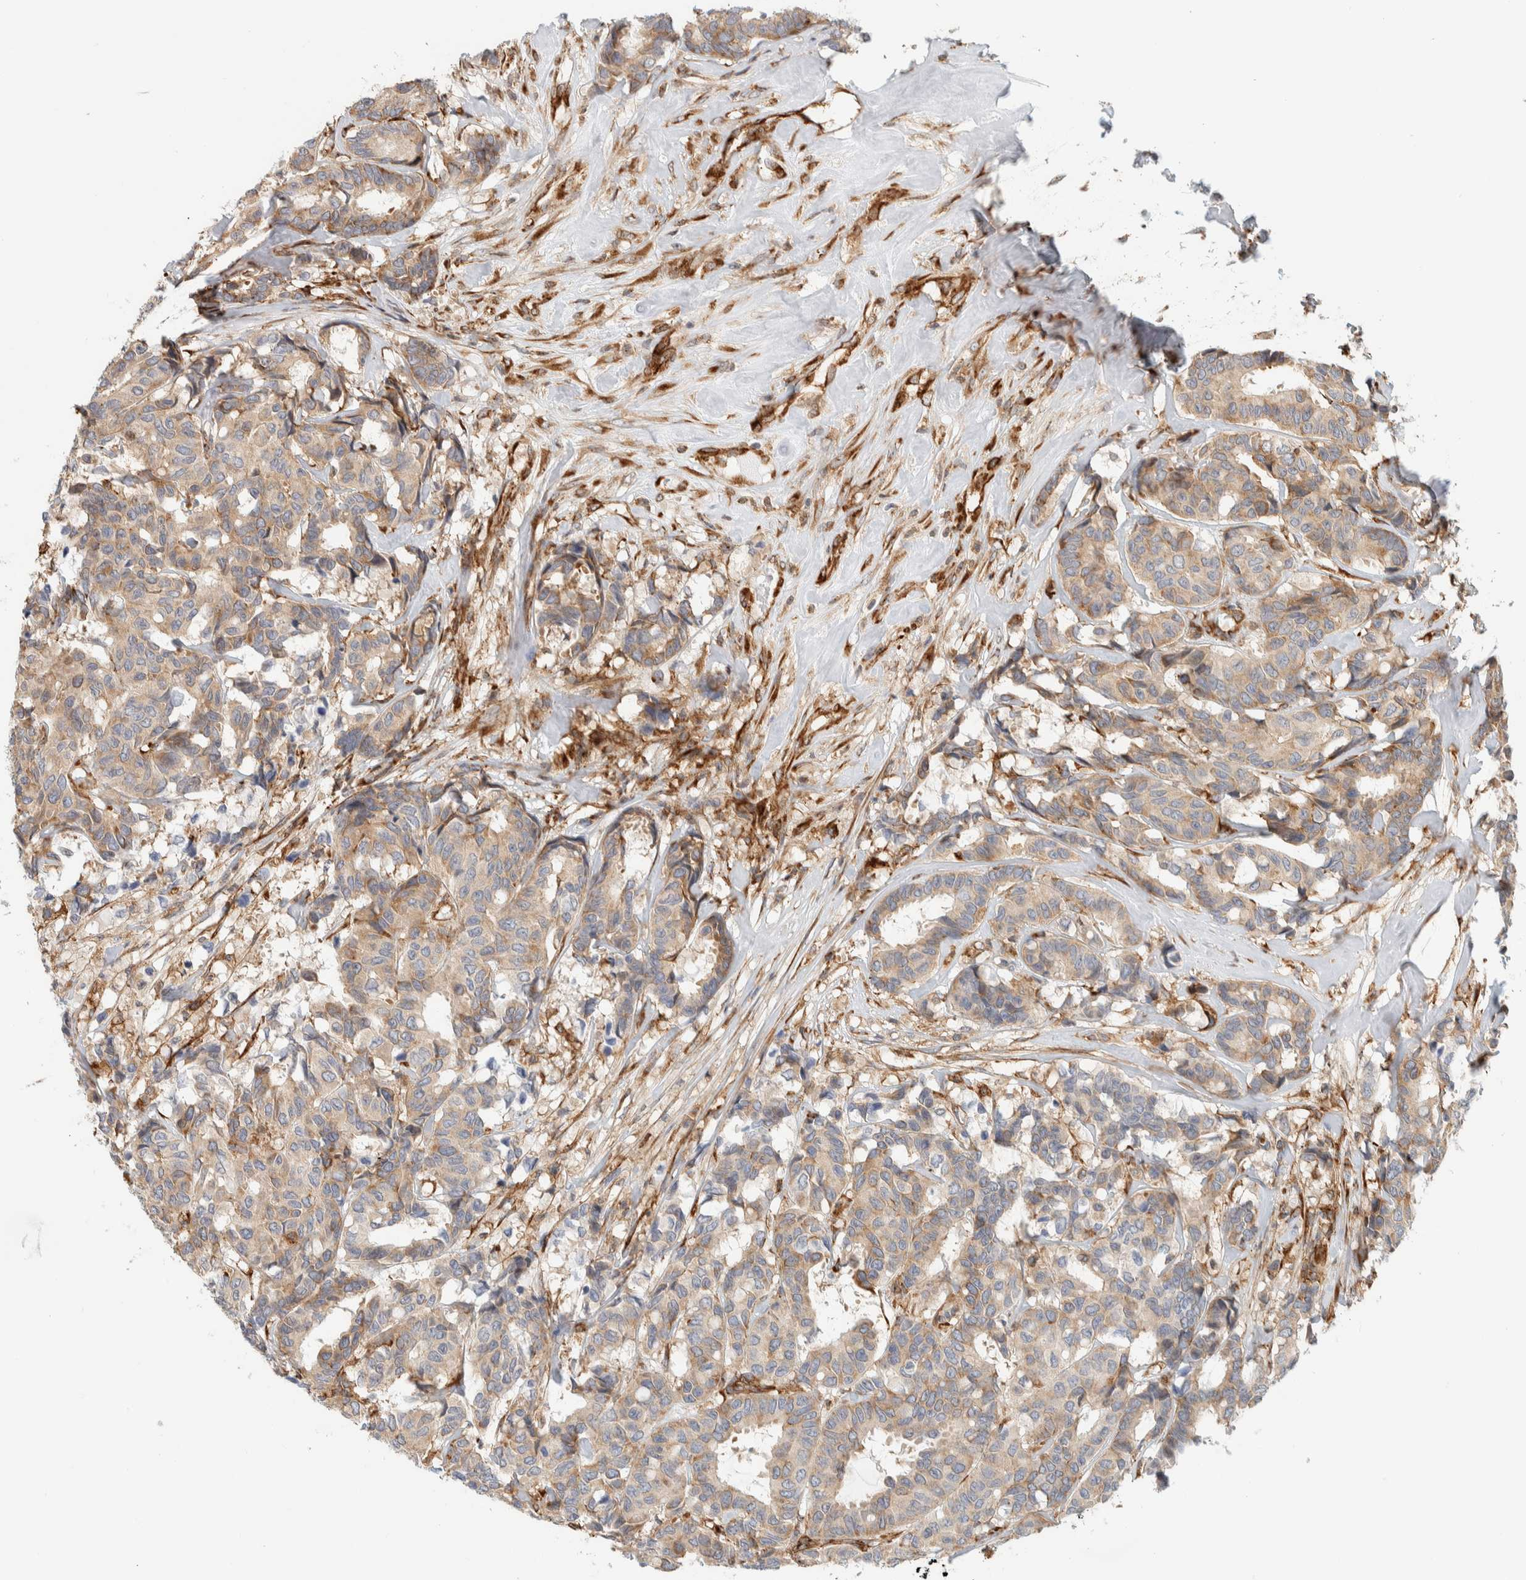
{"staining": {"intensity": "moderate", "quantity": ">75%", "location": "cytoplasmic/membranous"}, "tissue": "breast cancer", "cell_type": "Tumor cells", "image_type": "cancer", "snomed": [{"axis": "morphology", "description": "Duct carcinoma"}, {"axis": "topography", "description": "Breast"}], "caption": "Immunohistochemistry staining of infiltrating ductal carcinoma (breast), which exhibits medium levels of moderate cytoplasmic/membranous positivity in approximately >75% of tumor cells indicating moderate cytoplasmic/membranous protein positivity. The staining was performed using DAB (3,3'-diaminobenzidine) (brown) for protein detection and nuclei were counterstained in hematoxylin (blue).", "gene": "LLGL2", "patient": {"sex": "female", "age": 87}}